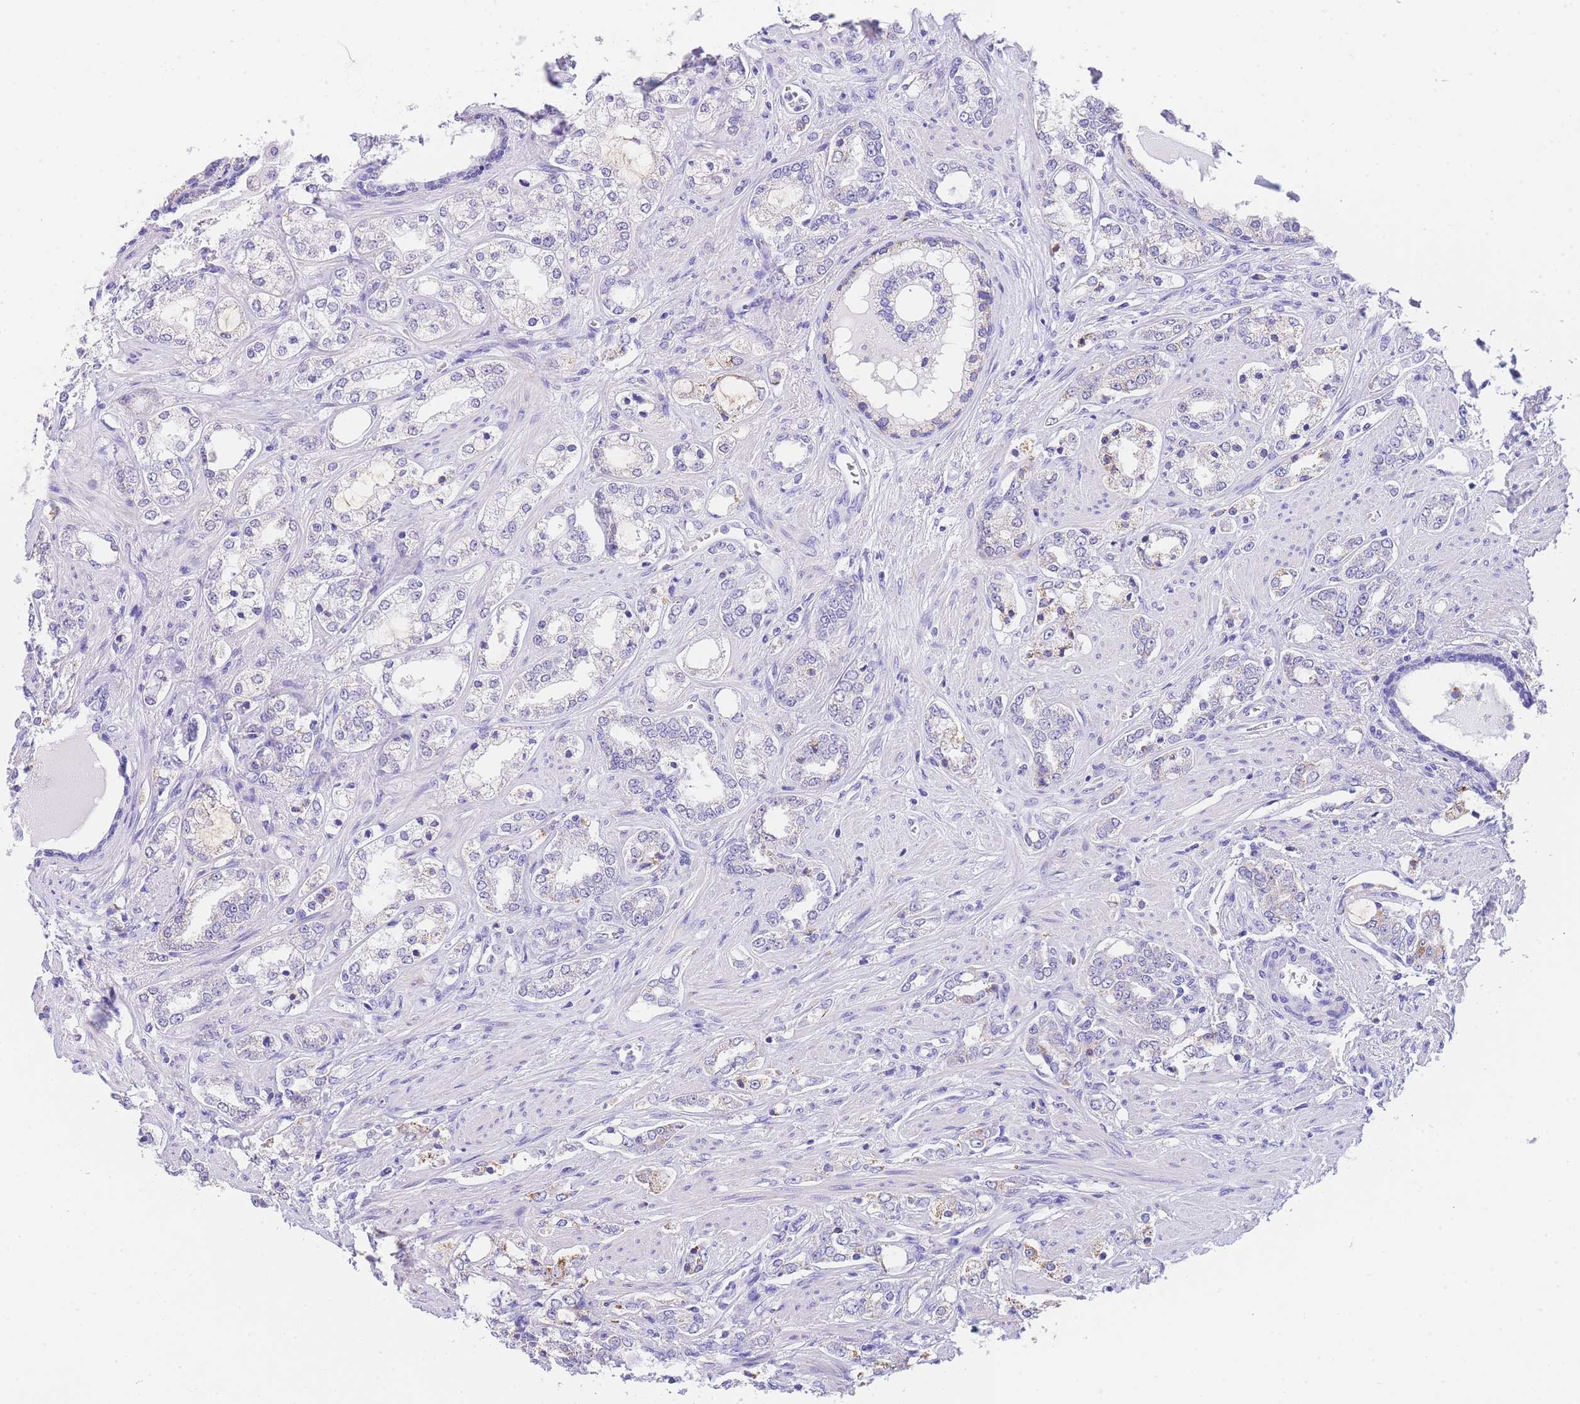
{"staining": {"intensity": "moderate", "quantity": "<25%", "location": "cytoplasmic/membranous"}, "tissue": "prostate cancer", "cell_type": "Tumor cells", "image_type": "cancer", "snomed": [{"axis": "morphology", "description": "Adenocarcinoma, High grade"}, {"axis": "topography", "description": "Prostate"}], "caption": "A brown stain labels moderate cytoplasmic/membranous positivity of a protein in prostate cancer (high-grade adenocarcinoma) tumor cells.", "gene": "NKD2", "patient": {"sex": "male", "age": 64}}